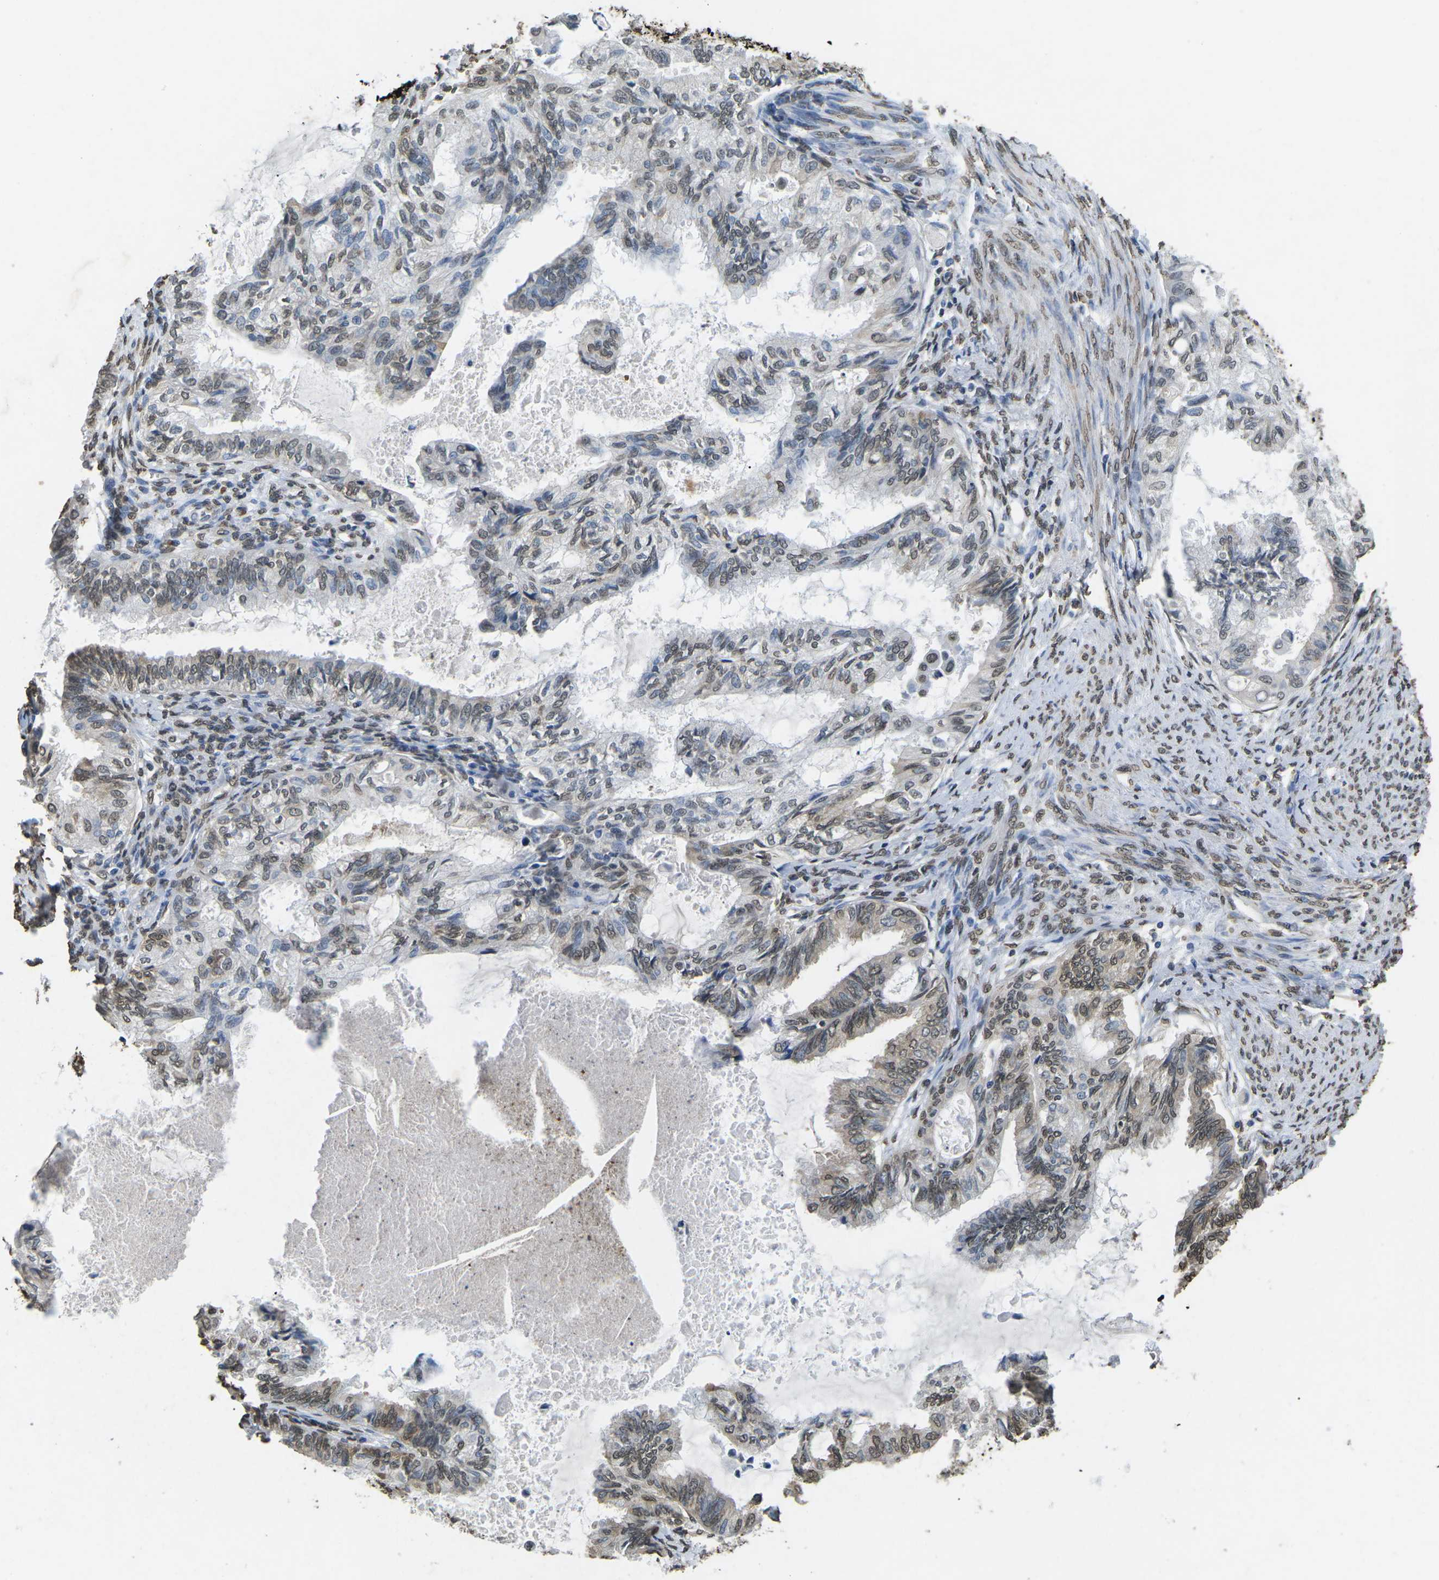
{"staining": {"intensity": "weak", "quantity": "25%-75%", "location": "nuclear"}, "tissue": "cervical cancer", "cell_type": "Tumor cells", "image_type": "cancer", "snomed": [{"axis": "morphology", "description": "Normal tissue, NOS"}, {"axis": "morphology", "description": "Adenocarcinoma, NOS"}, {"axis": "topography", "description": "Cervix"}, {"axis": "topography", "description": "Endometrium"}], "caption": "IHC (DAB (3,3'-diaminobenzidine)) staining of human cervical adenocarcinoma exhibits weak nuclear protein staining in about 25%-75% of tumor cells.", "gene": "SCNN1B", "patient": {"sex": "female", "age": 86}}